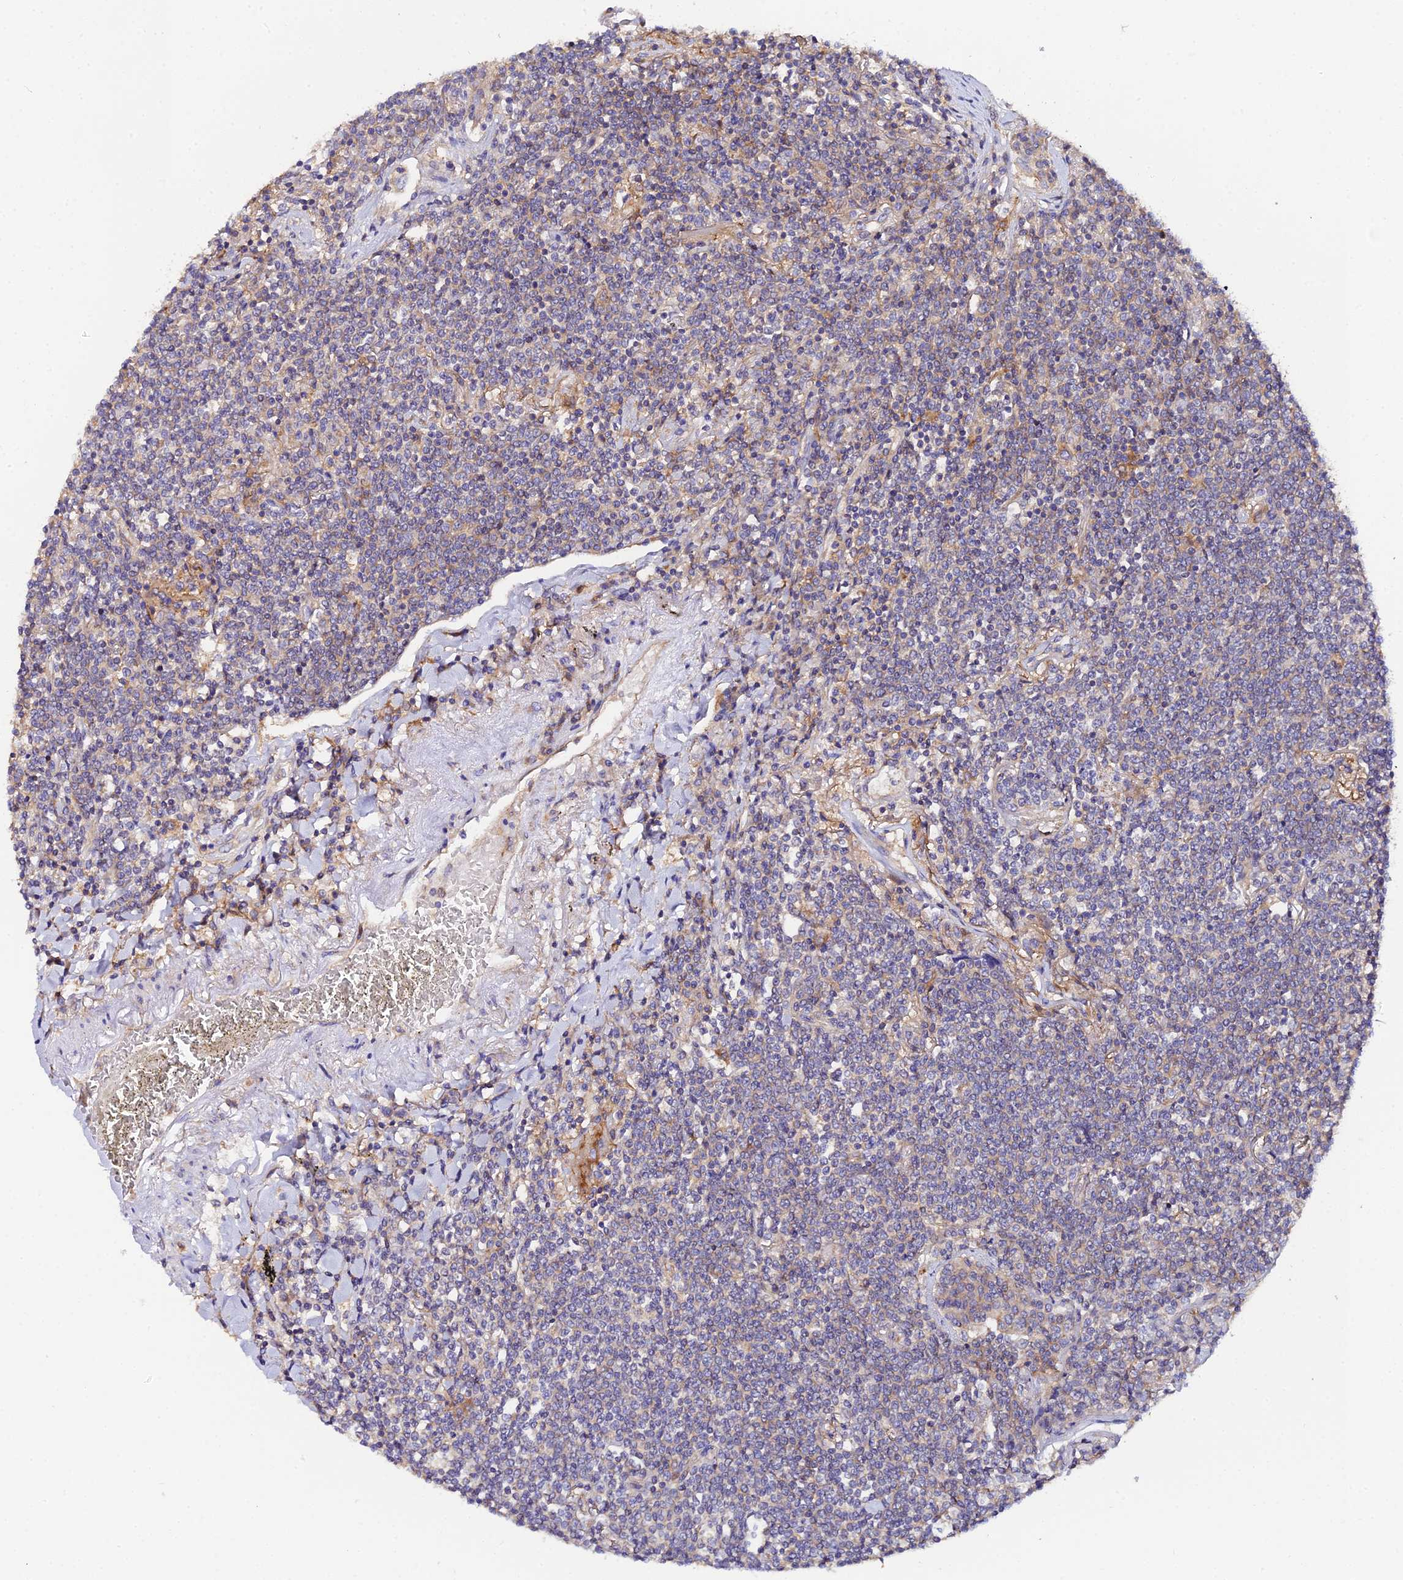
{"staining": {"intensity": "negative", "quantity": "none", "location": "none"}, "tissue": "lymphoma", "cell_type": "Tumor cells", "image_type": "cancer", "snomed": [{"axis": "morphology", "description": "Malignant lymphoma, non-Hodgkin's type, Low grade"}, {"axis": "topography", "description": "Lung"}], "caption": "Tumor cells show no significant staining in malignant lymphoma, non-Hodgkin's type (low-grade). The staining was performed using DAB (3,3'-diaminobenzidine) to visualize the protein expression in brown, while the nuclei were stained in blue with hematoxylin (Magnification: 20x).", "gene": "GNG5B", "patient": {"sex": "female", "age": 71}}